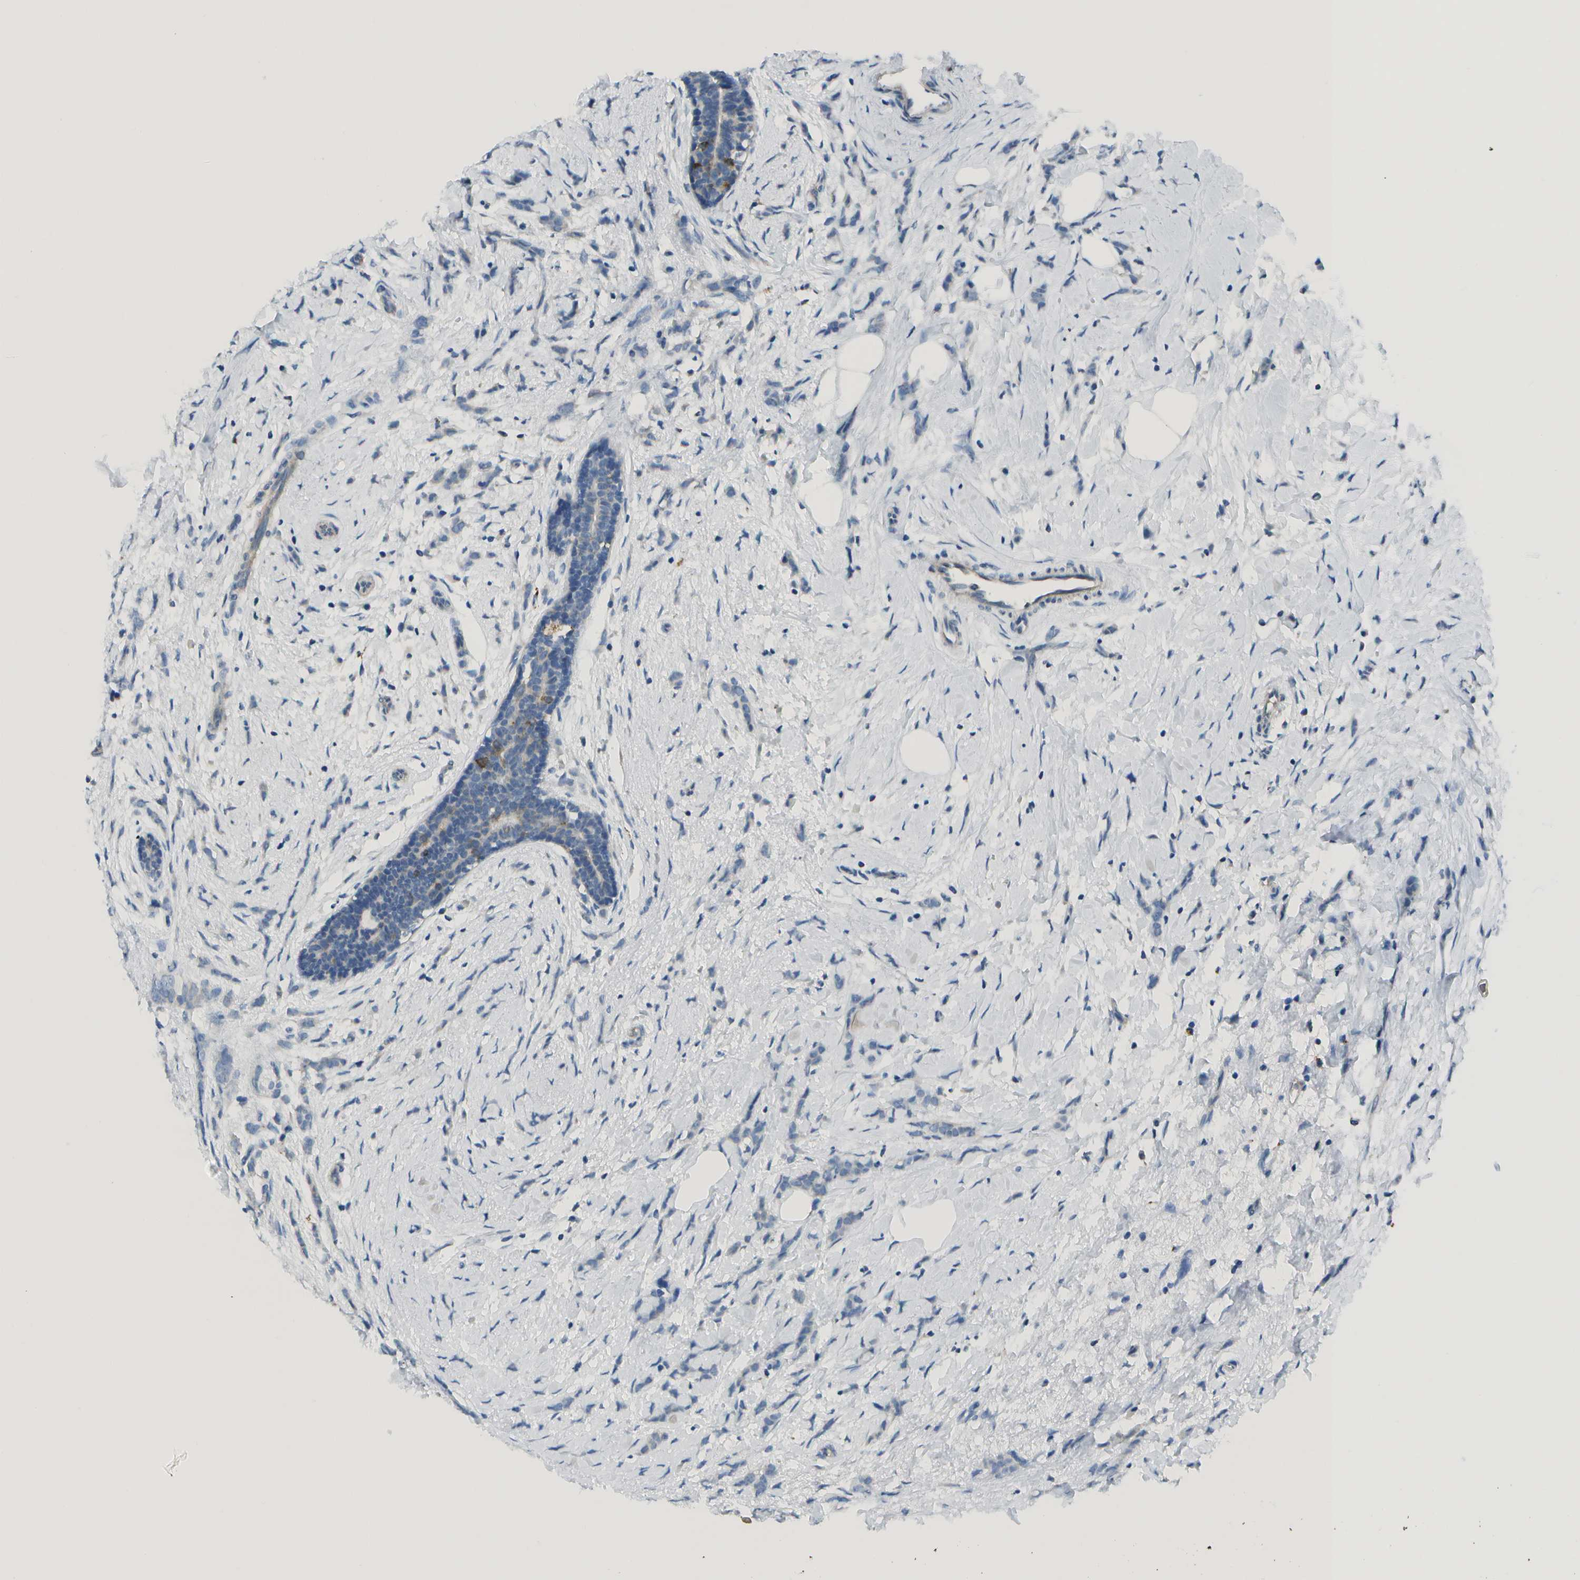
{"staining": {"intensity": "negative", "quantity": "none", "location": "none"}, "tissue": "breast cancer", "cell_type": "Tumor cells", "image_type": "cancer", "snomed": [{"axis": "morphology", "description": "Lobular carcinoma, in situ"}, {"axis": "morphology", "description": "Lobular carcinoma"}, {"axis": "topography", "description": "Breast"}], "caption": "This is a histopathology image of IHC staining of lobular carcinoma in situ (breast), which shows no positivity in tumor cells.", "gene": "DCT", "patient": {"sex": "female", "age": 41}}